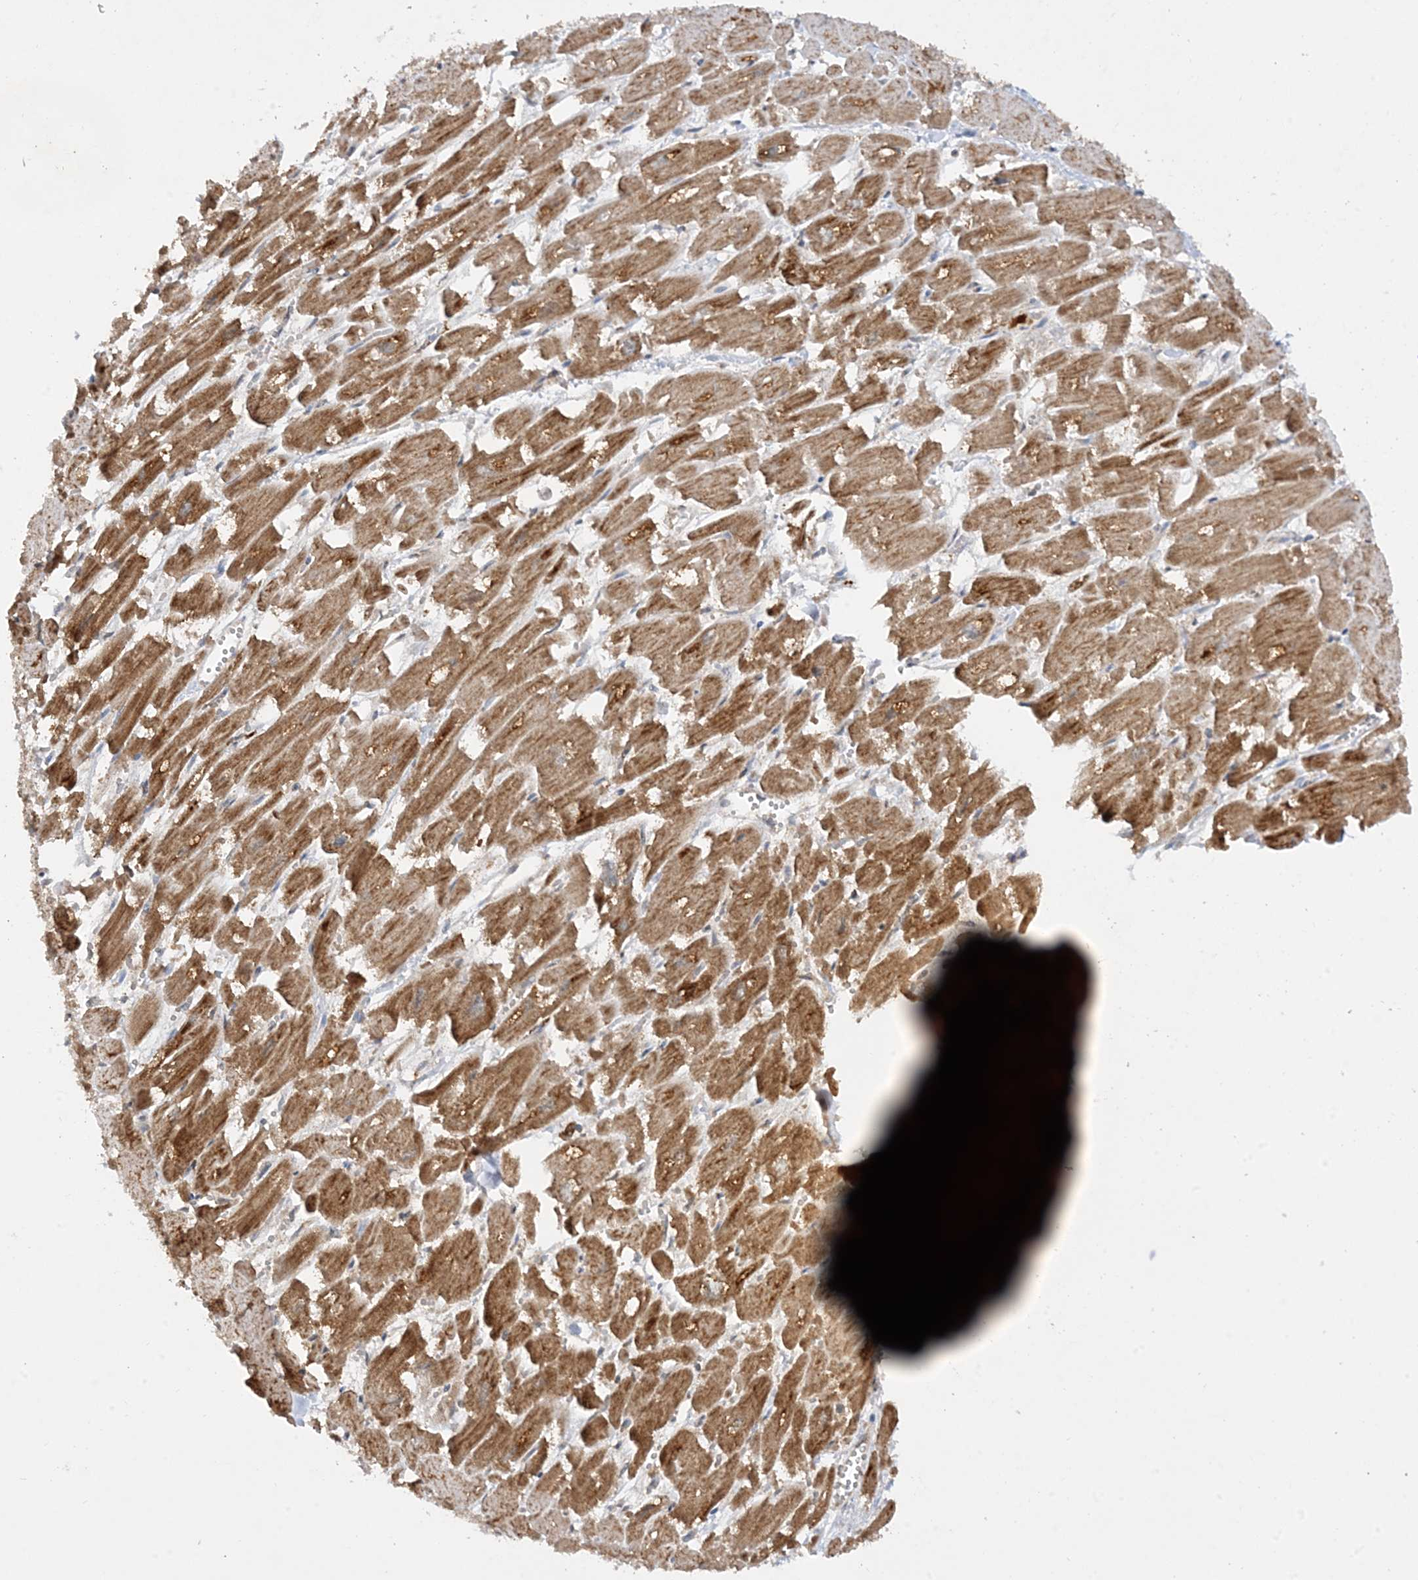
{"staining": {"intensity": "moderate", "quantity": ">75%", "location": "cytoplasmic/membranous"}, "tissue": "heart muscle", "cell_type": "Cardiomyocytes", "image_type": "normal", "snomed": [{"axis": "morphology", "description": "Normal tissue, NOS"}, {"axis": "topography", "description": "Heart"}], "caption": "This is an image of immunohistochemistry (IHC) staining of unremarkable heart muscle, which shows moderate expression in the cytoplasmic/membranous of cardiomyocytes.", "gene": "NDUFAF3", "patient": {"sex": "male", "age": 54}}